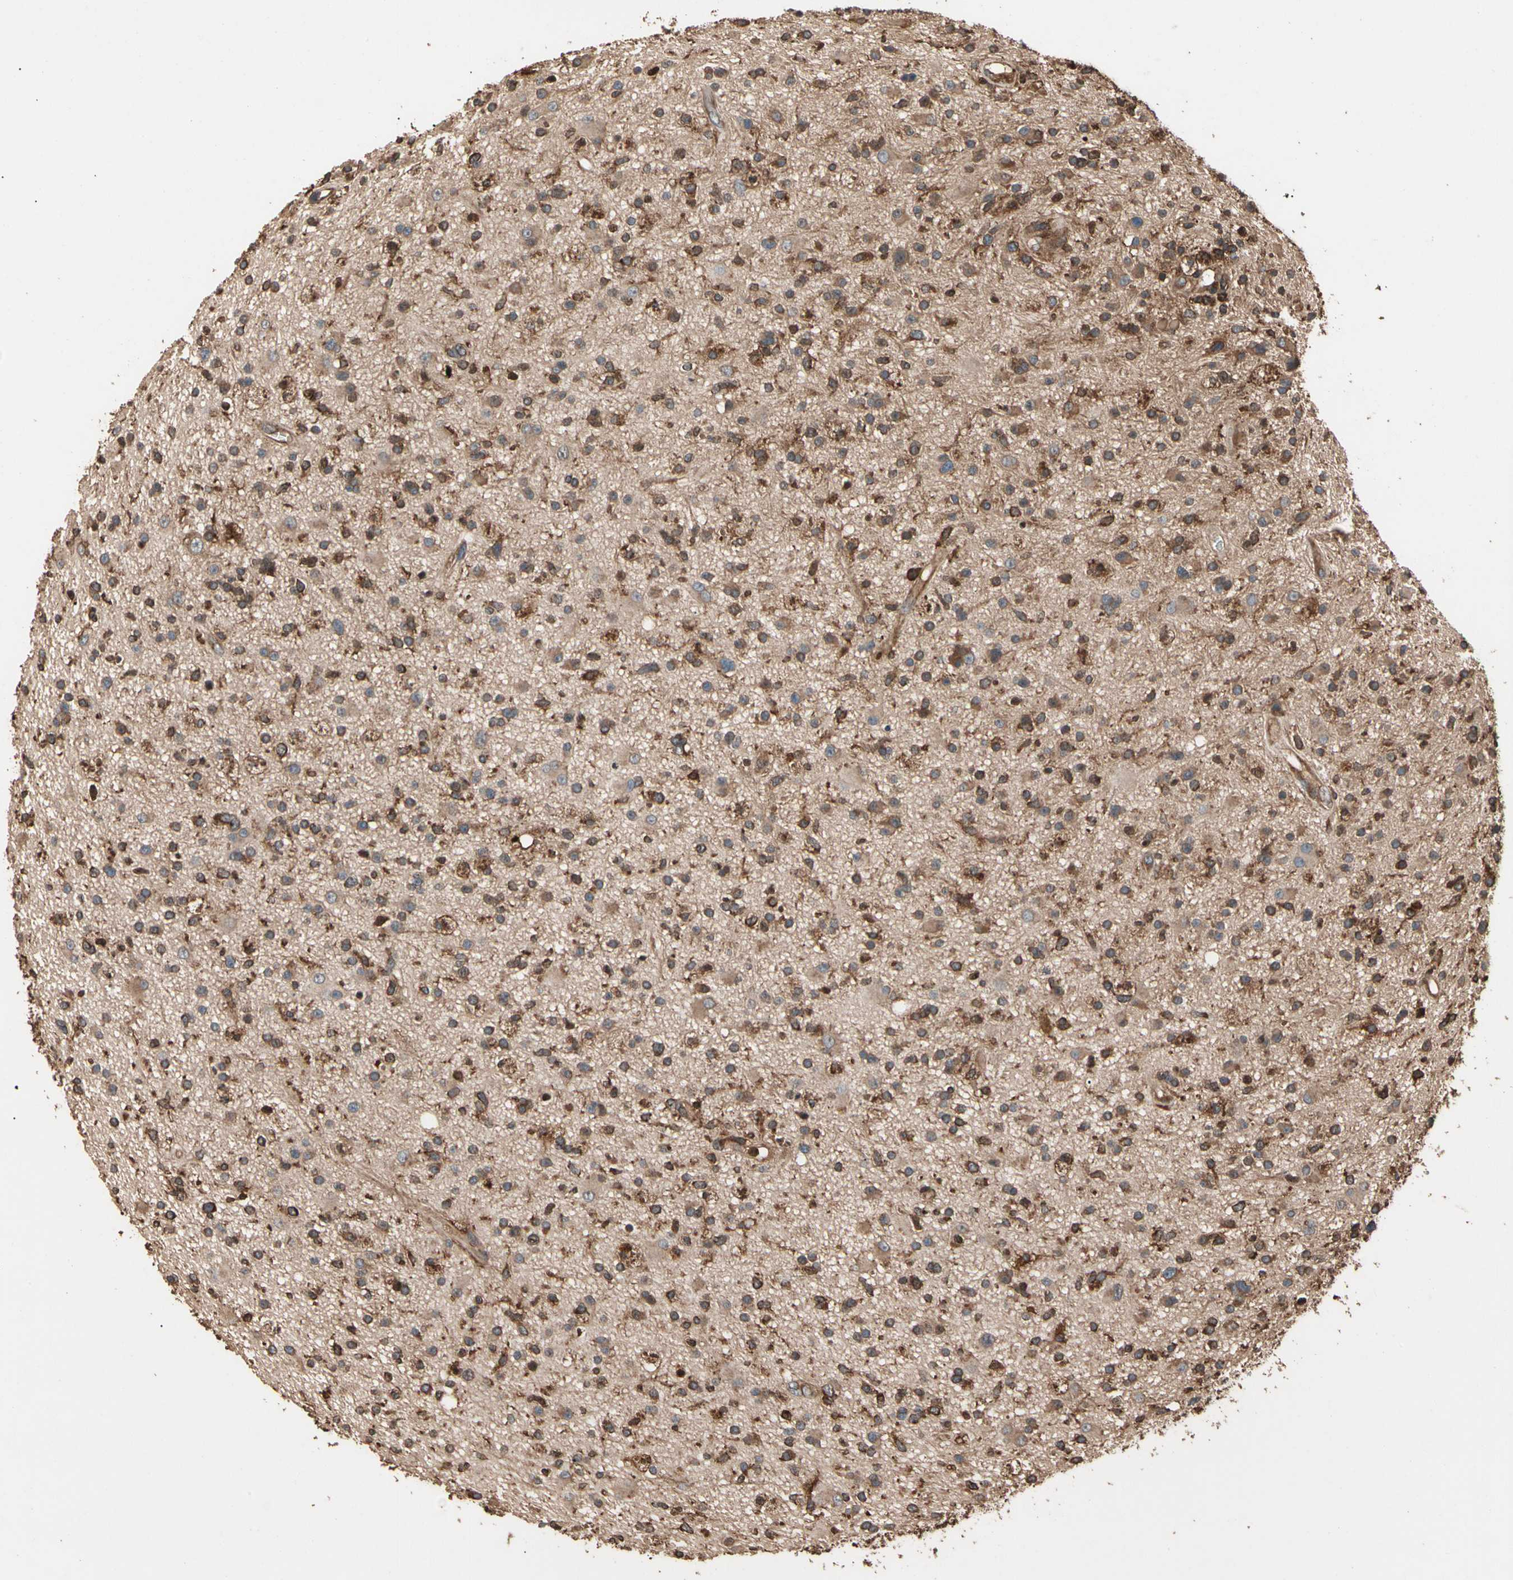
{"staining": {"intensity": "moderate", "quantity": ">75%", "location": "cytoplasmic/membranous"}, "tissue": "glioma", "cell_type": "Tumor cells", "image_type": "cancer", "snomed": [{"axis": "morphology", "description": "Glioma, malignant, High grade"}, {"axis": "topography", "description": "Brain"}], "caption": "Glioma stained with a brown dye exhibits moderate cytoplasmic/membranous positive staining in approximately >75% of tumor cells.", "gene": "AGBL2", "patient": {"sex": "male", "age": 33}}